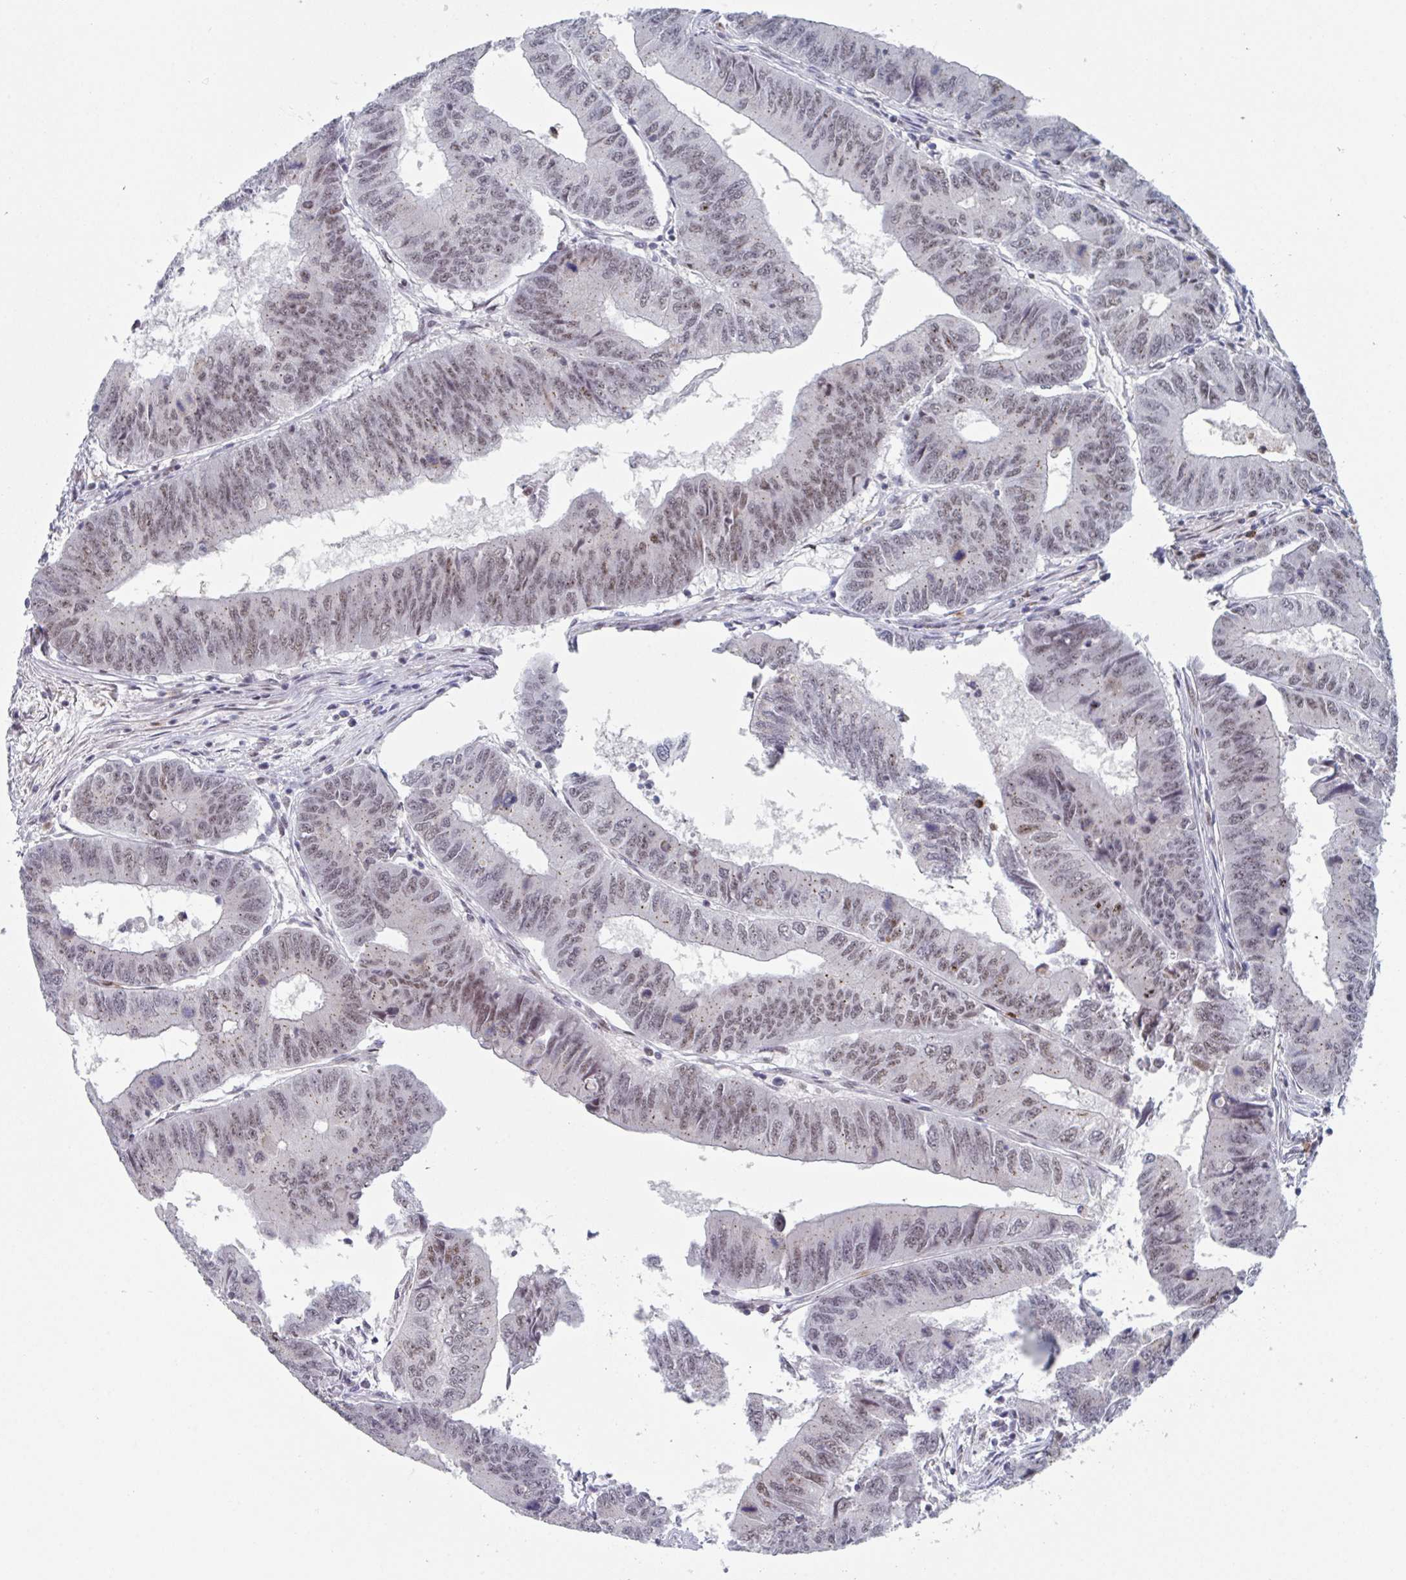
{"staining": {"intensity": "weak", "quantity": "25%-75%", "location": "nuclear"}, "tissue": "colorectal cancer", "cell_type": "Tumor cells", "image_type": "cancer", "snomed": [{"axis": "morphology", "description": "Adenocarcinoma, NOS"}, {"axis": "topography", "description": "Colon"}], "caption": "Human adenocarcinoma (colorectal) stained with a brown dye reveals weak nuclear positive staining in about 25%-75% of tumor cells.", "gene": "RNF212", "patient": {"sex": "male", "age": 53}}